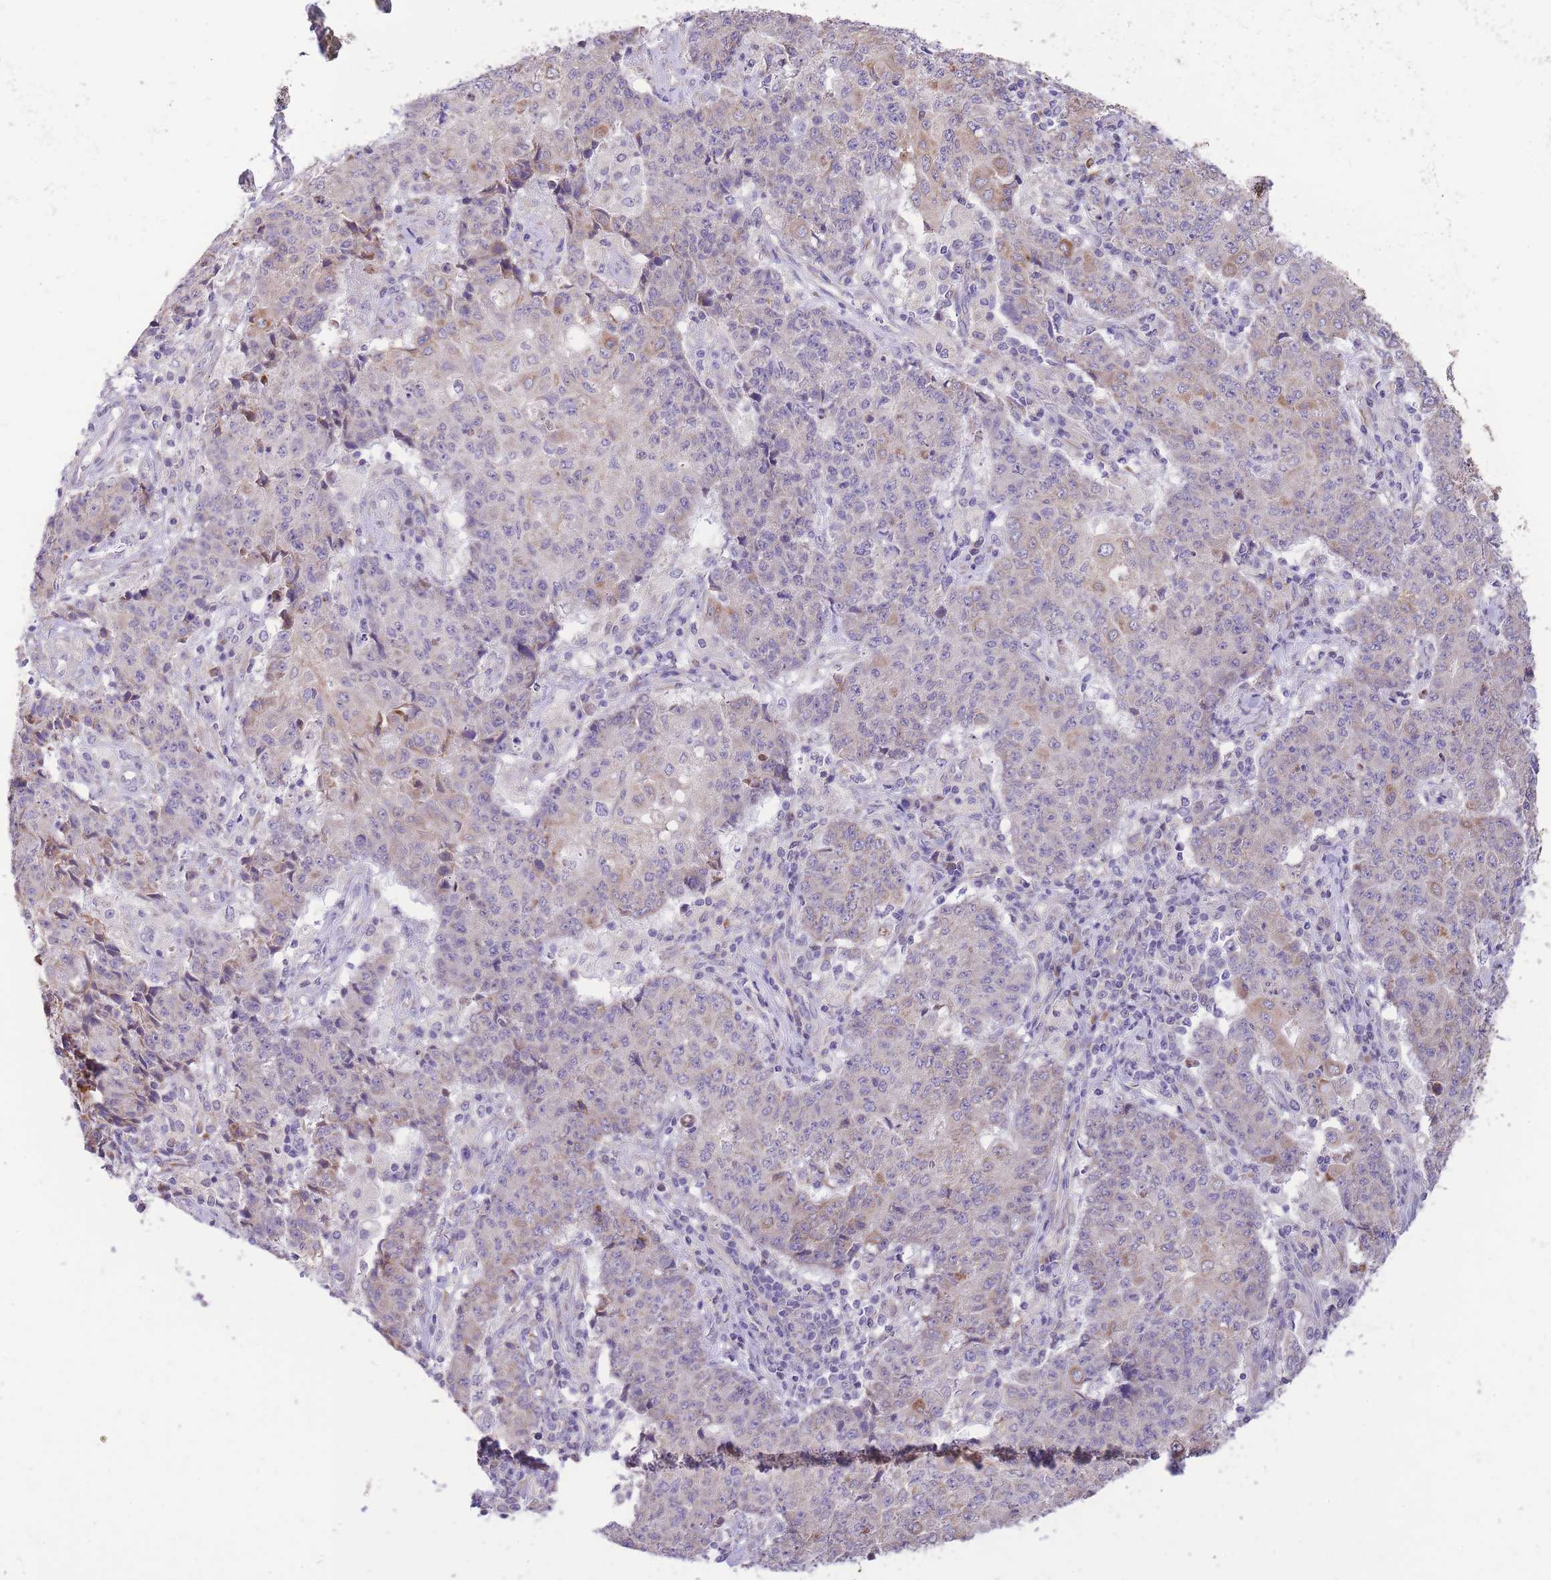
{"staining": {"intensity": "moderate", "quantity": "<25%", "location": "cytoplasmic/membranous"}, "tissue": "ovarian cancer", "cell_type": "Tumor cells", "image_type": "cancer", "snomed": [{"axis": "morphology", "description": "Carcinoma, endometroid"}, {"axis": "topography", "description": "Ovary"}], "caption": "Tumor cells display moderate cytoplasmic/membranous staining in about <25% of cells in endometroid carcinoma (ovarian).", "gene": "TOPAZ1", "patient": {"sex": "female", "age": 42}}